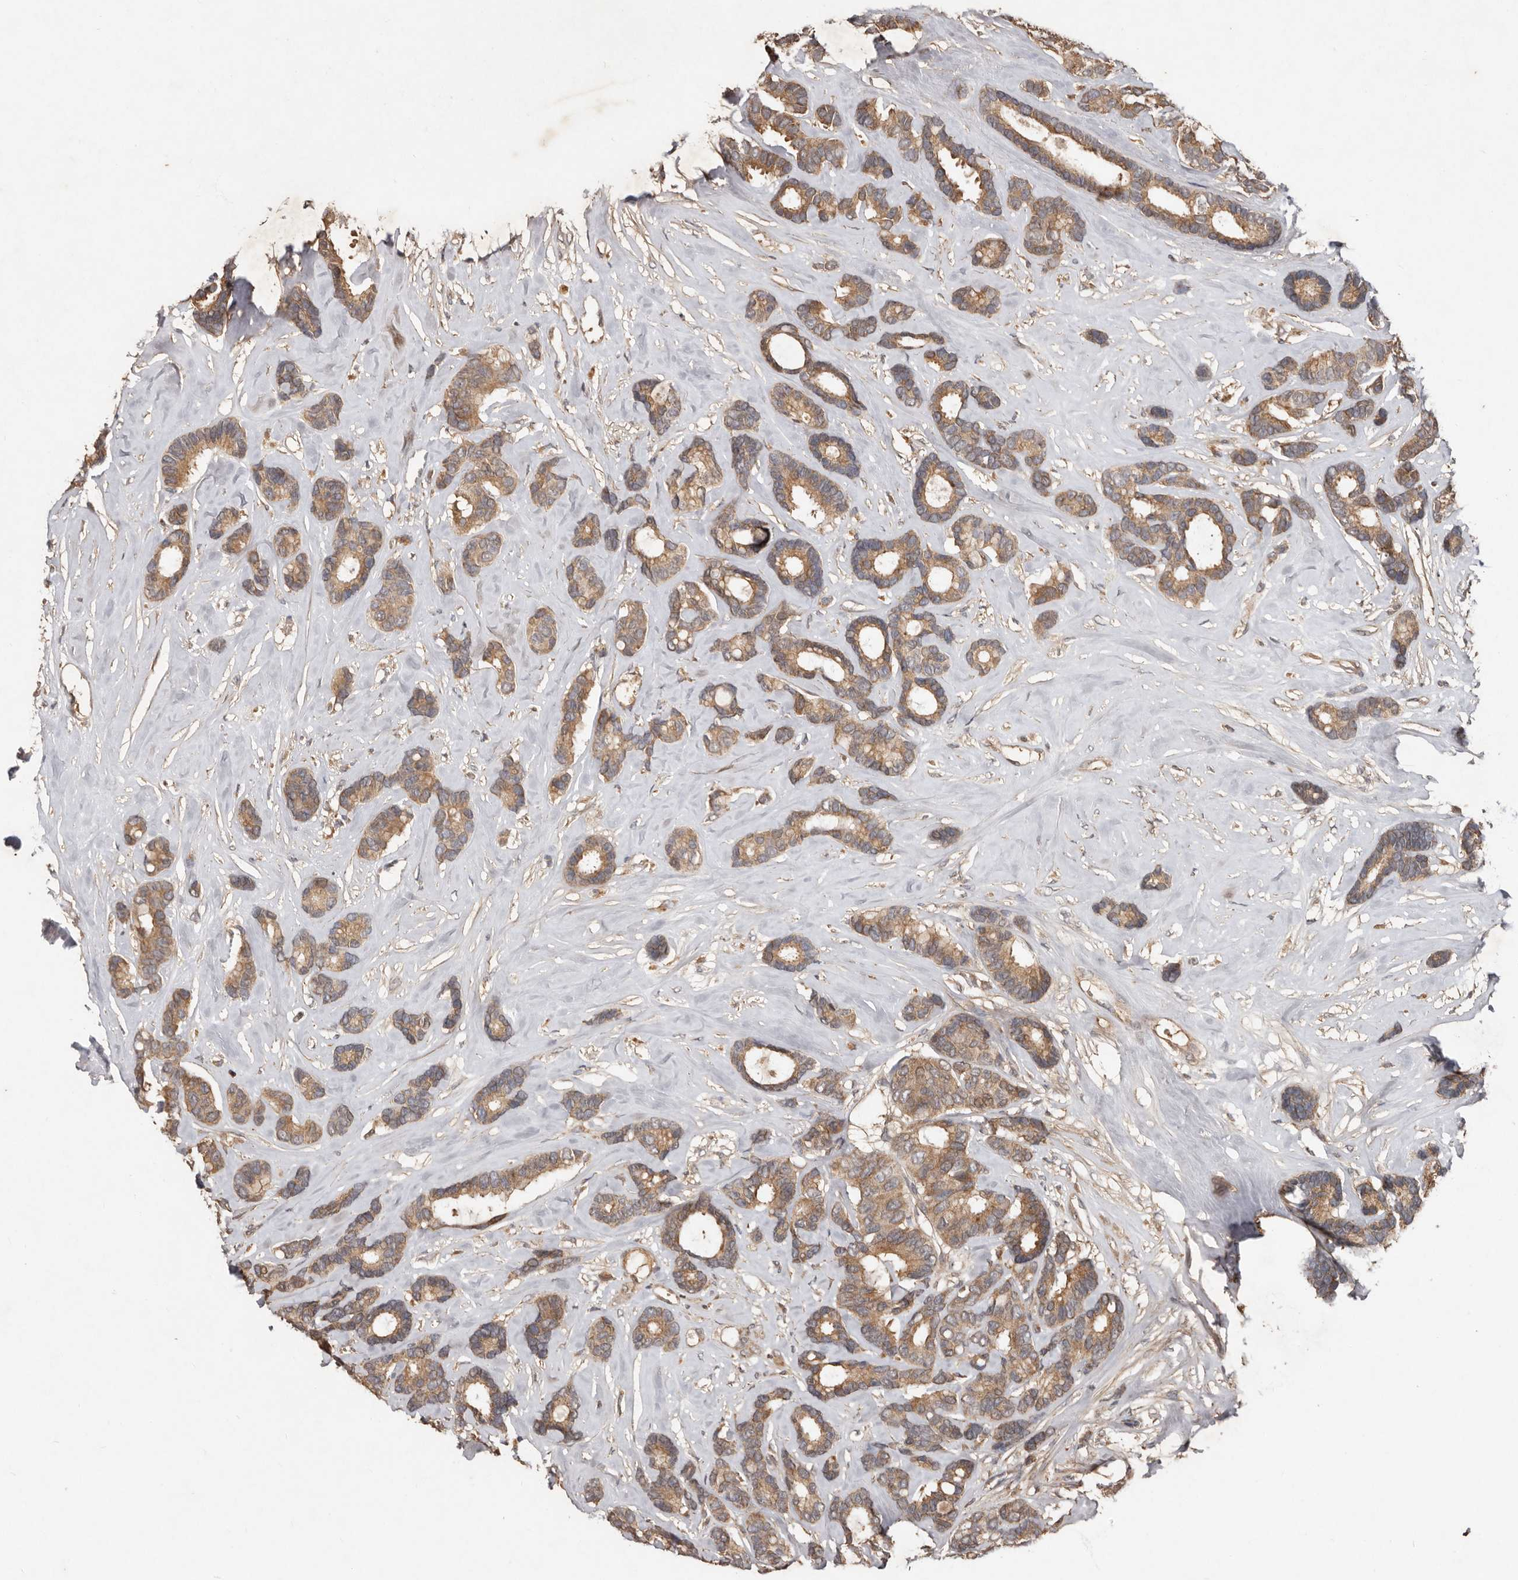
{"staining": {"intensity": "moderate", "quantity": ">75%", "location": "cytoplasmic/membranous"}, "tissue": "breast cancer", "cell_type": "Tumor cells", "image_type": "cancer", "snomed": [{"axis": "morphology", "description": "Duct carcinoma"}, {"axis": "topography", "description": "Breast"}], "caption": "DAB immunohistochemical staining of infiltrating ductal carcinoma (breast) reveals moderate cytoplasmic/membranous protein expression in about >75% of tumor cells. (DAB IHC with brightfield microscopy, high magnification).", "gene": "KIF26B", "patient": {"sex": "female", "age": 87}}